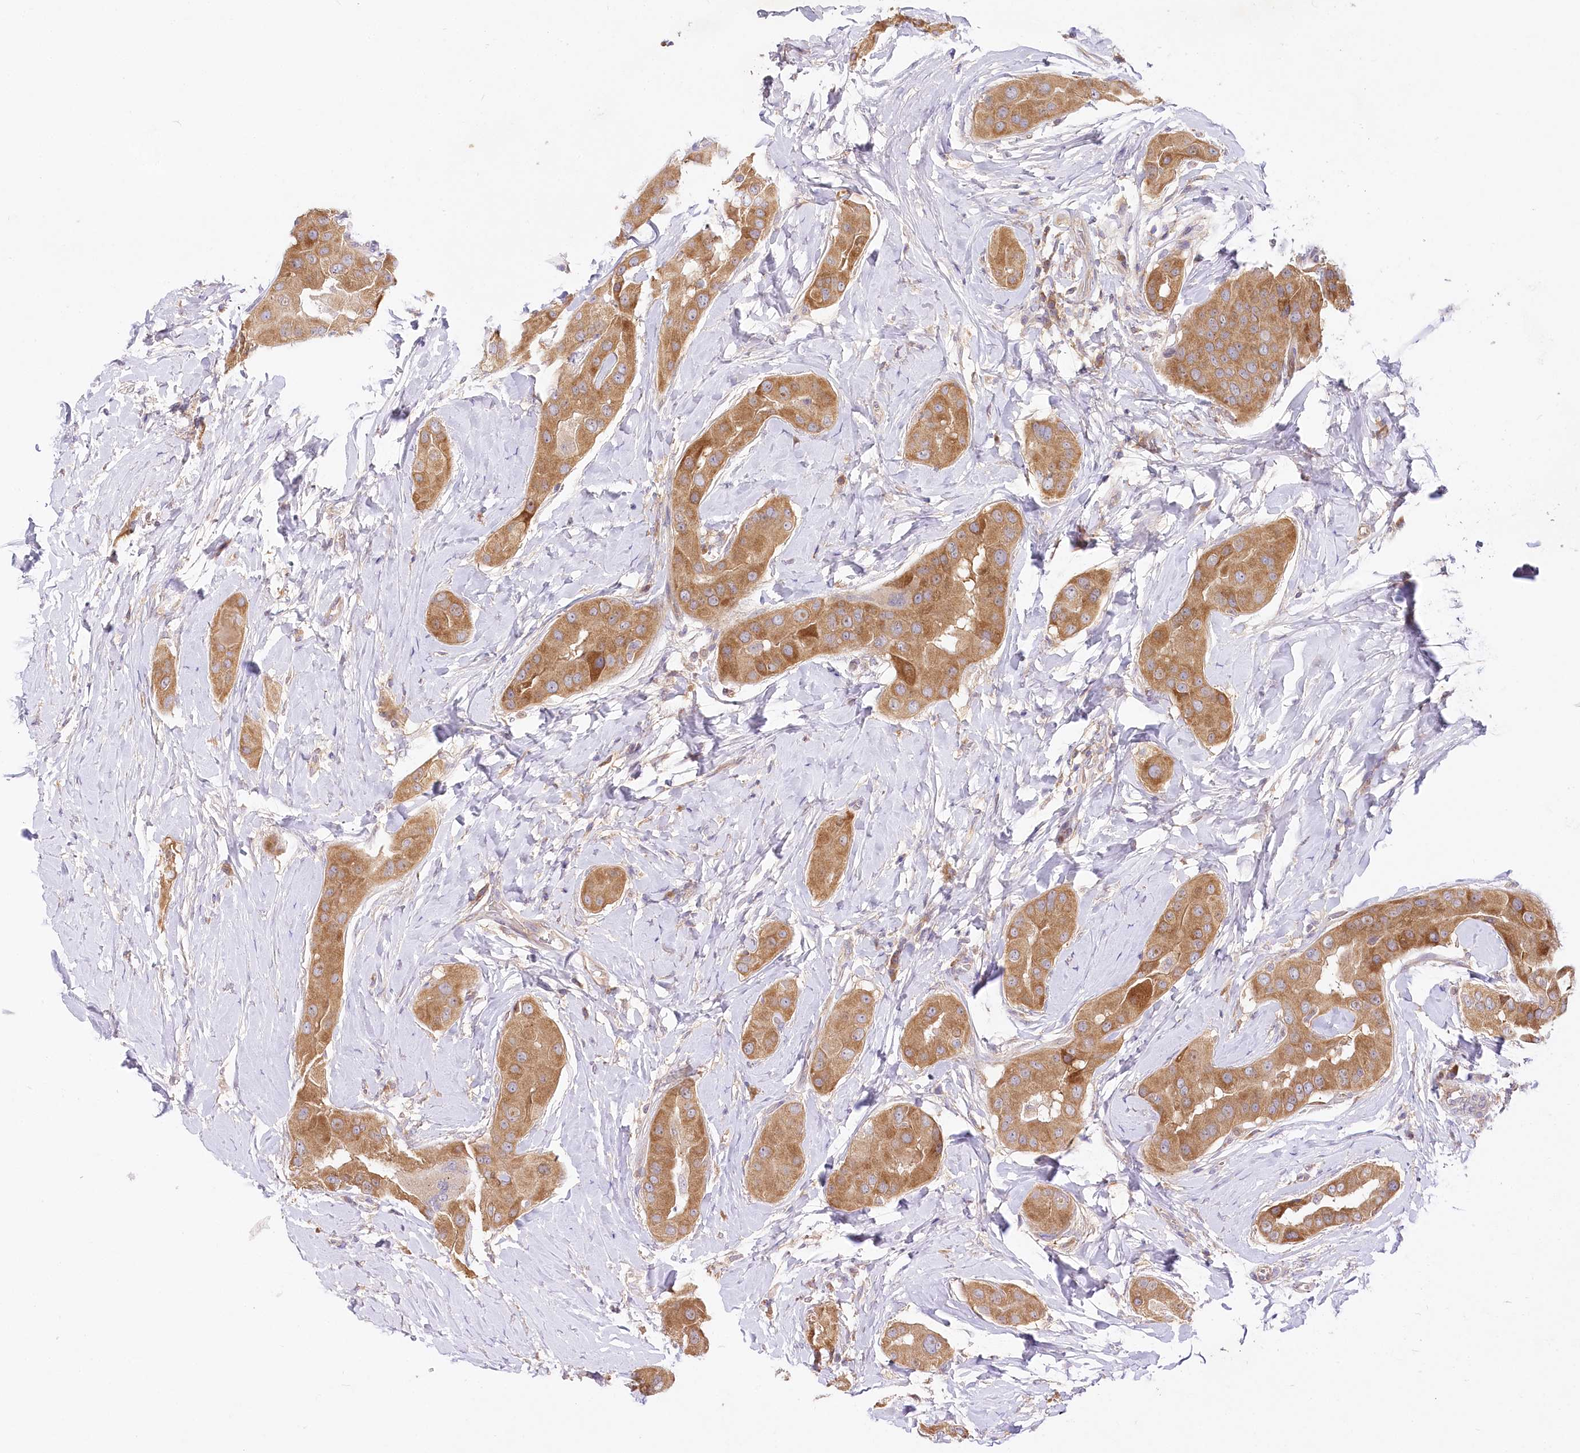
{"staining": {"intensity": "moderate", "quantity": ">75%", "location": "cytoplasmic/membranous"}, "tissue": "thyroid cancer", "cell_type": "Tumor cells", "image_type": "cancer", "snomed": [{"axis": "morphology", "description": "Papillary adenocarcinoma, NOS"}, {"axis": "topography", "description": "Thyroid gland"}], "caption": "Immunohistochemistry (IHC) (DAB (3,3'-diaminobenzidine)) staining of human thyroid cancer displays moderate cytoplasmic/membranous protein staining in approximately >75% of tumor cells.", "gene": "PYROXD1", "patient": {"sex": "male", "age": 33}}